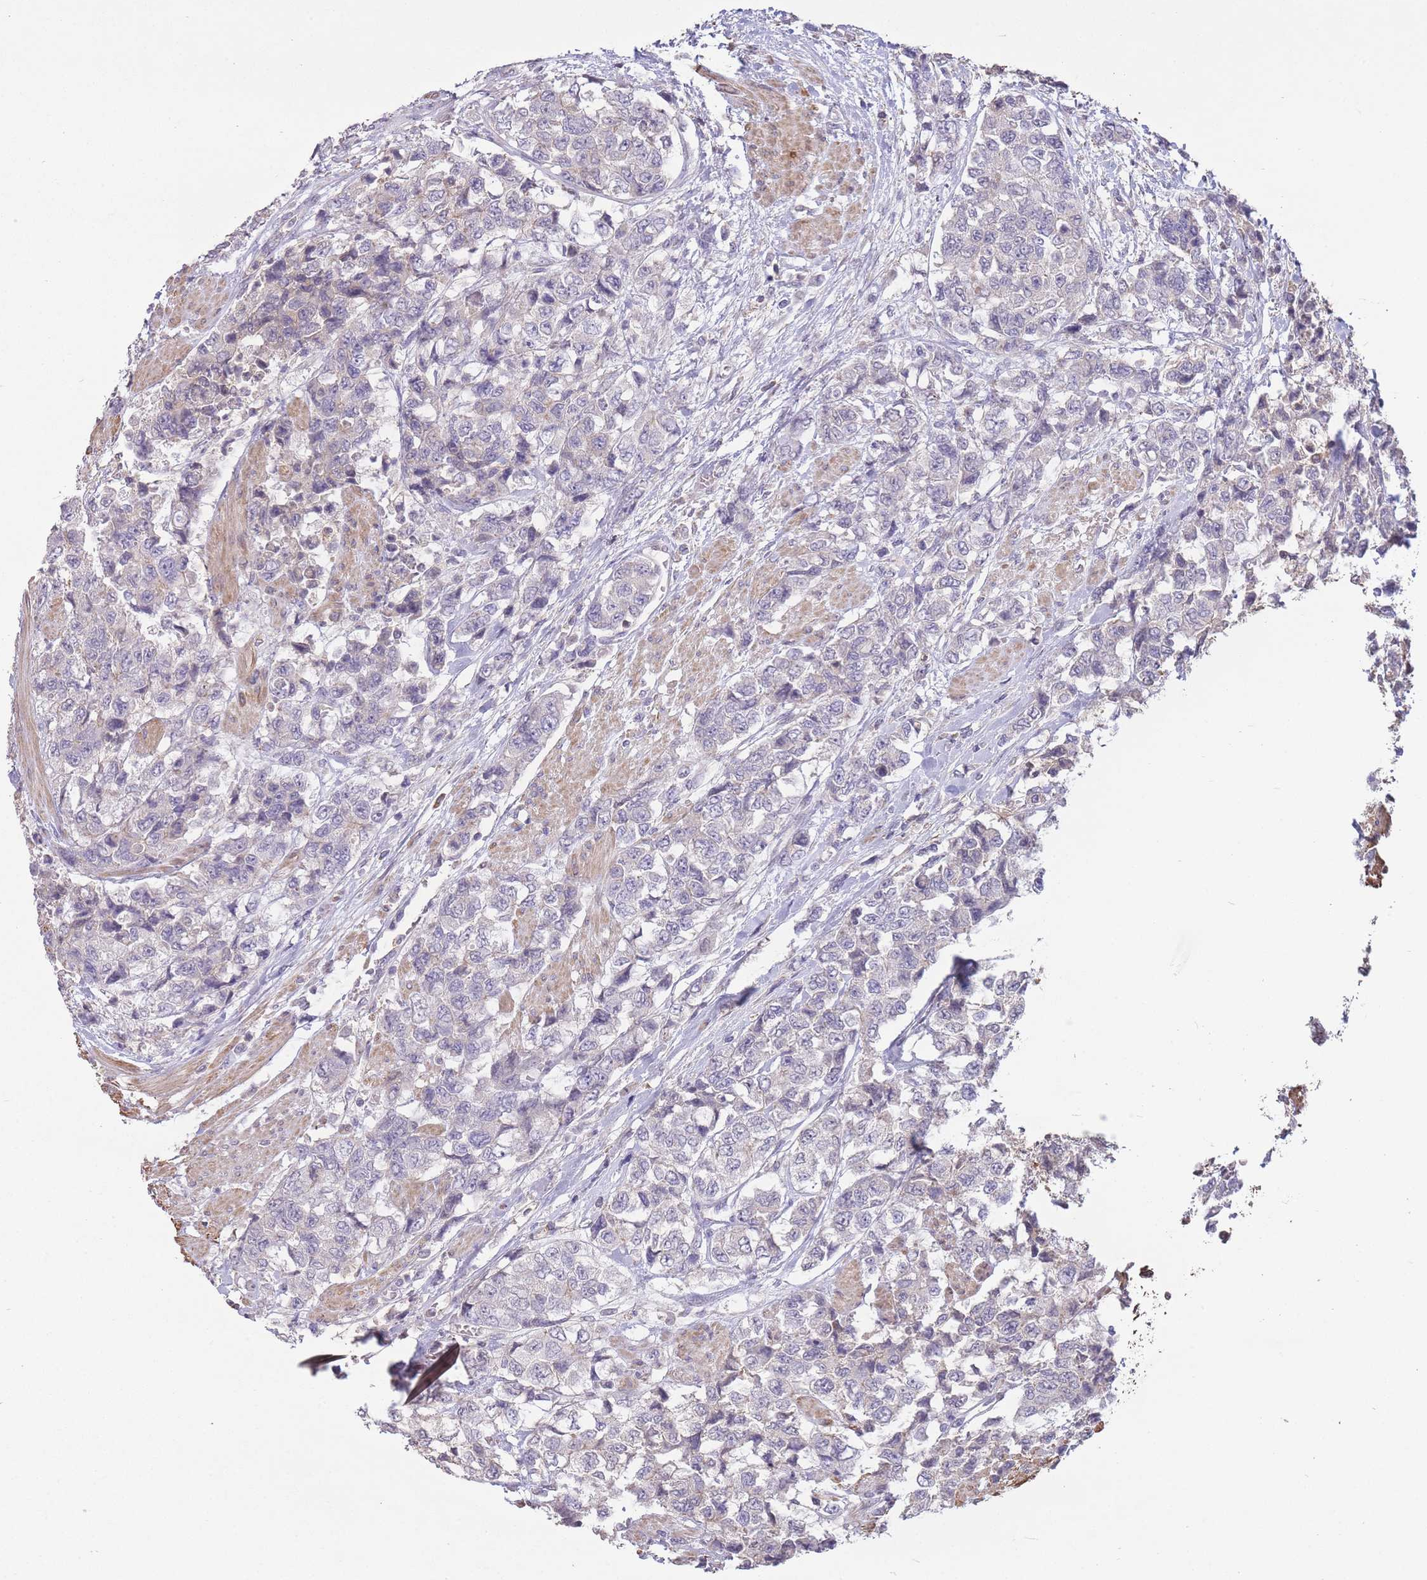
{"staining": {"intensity": "negative", "quantity": "none", "location": "none"}, "tissue": "urothelial cancer", "cell_type": "Tumor cells", "image_type": "cancer", "snomed": [{"axis": "morphology", "description": "Urothelial carcinoma, High grade"}, {"axis": "topography", "description": "Urinary bladder"}], "caption": "Urothelial carcinoma (high-grade) stained for a protein using immunohistochemistry (IHC) shows no staining tumor cells.", "gene": "ZNF304", "patient": {"sex": "female", "age": 78}}